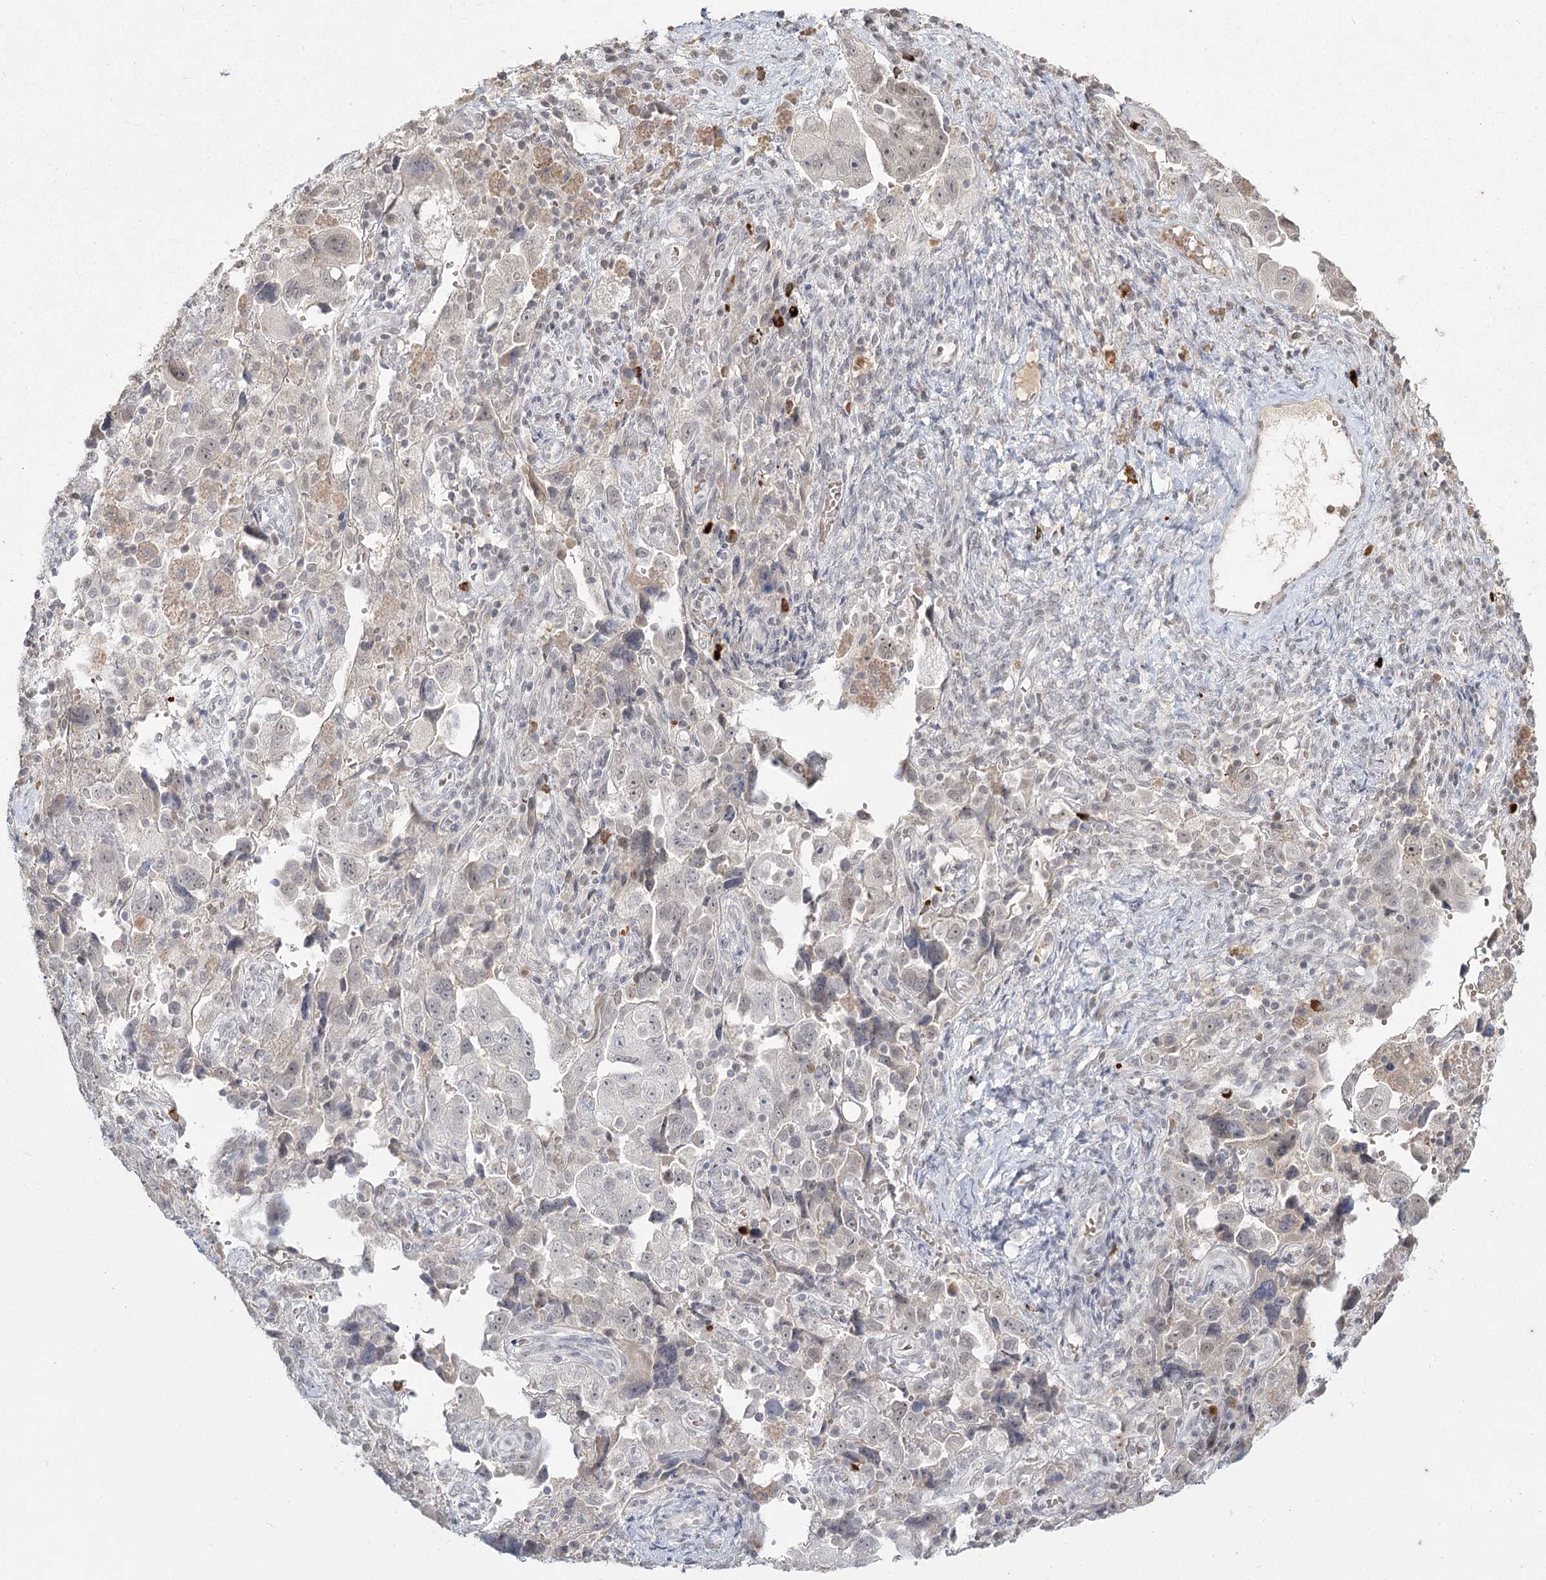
{"staining": {"intensity": "negative", "quantity": "none", "location": "none"}, "tissue": "ovarian cancer", "cell_type": "Tumor cells", "image_type": "cancer", "snomed": [{"axis": "morphology", "description": "Carcinoma, NOS"}, {"axis": "morphology", "description": "Cystadenocarcinoma, serous, NOS"}, {"axis": "topography", "description": "Ovary"}], "caption": "Protein analysis of ovarian cancer displays no significant expression in tumor cells.", "gene": "LY6G5C", "patient": {"sex": "female", "age": 69}}